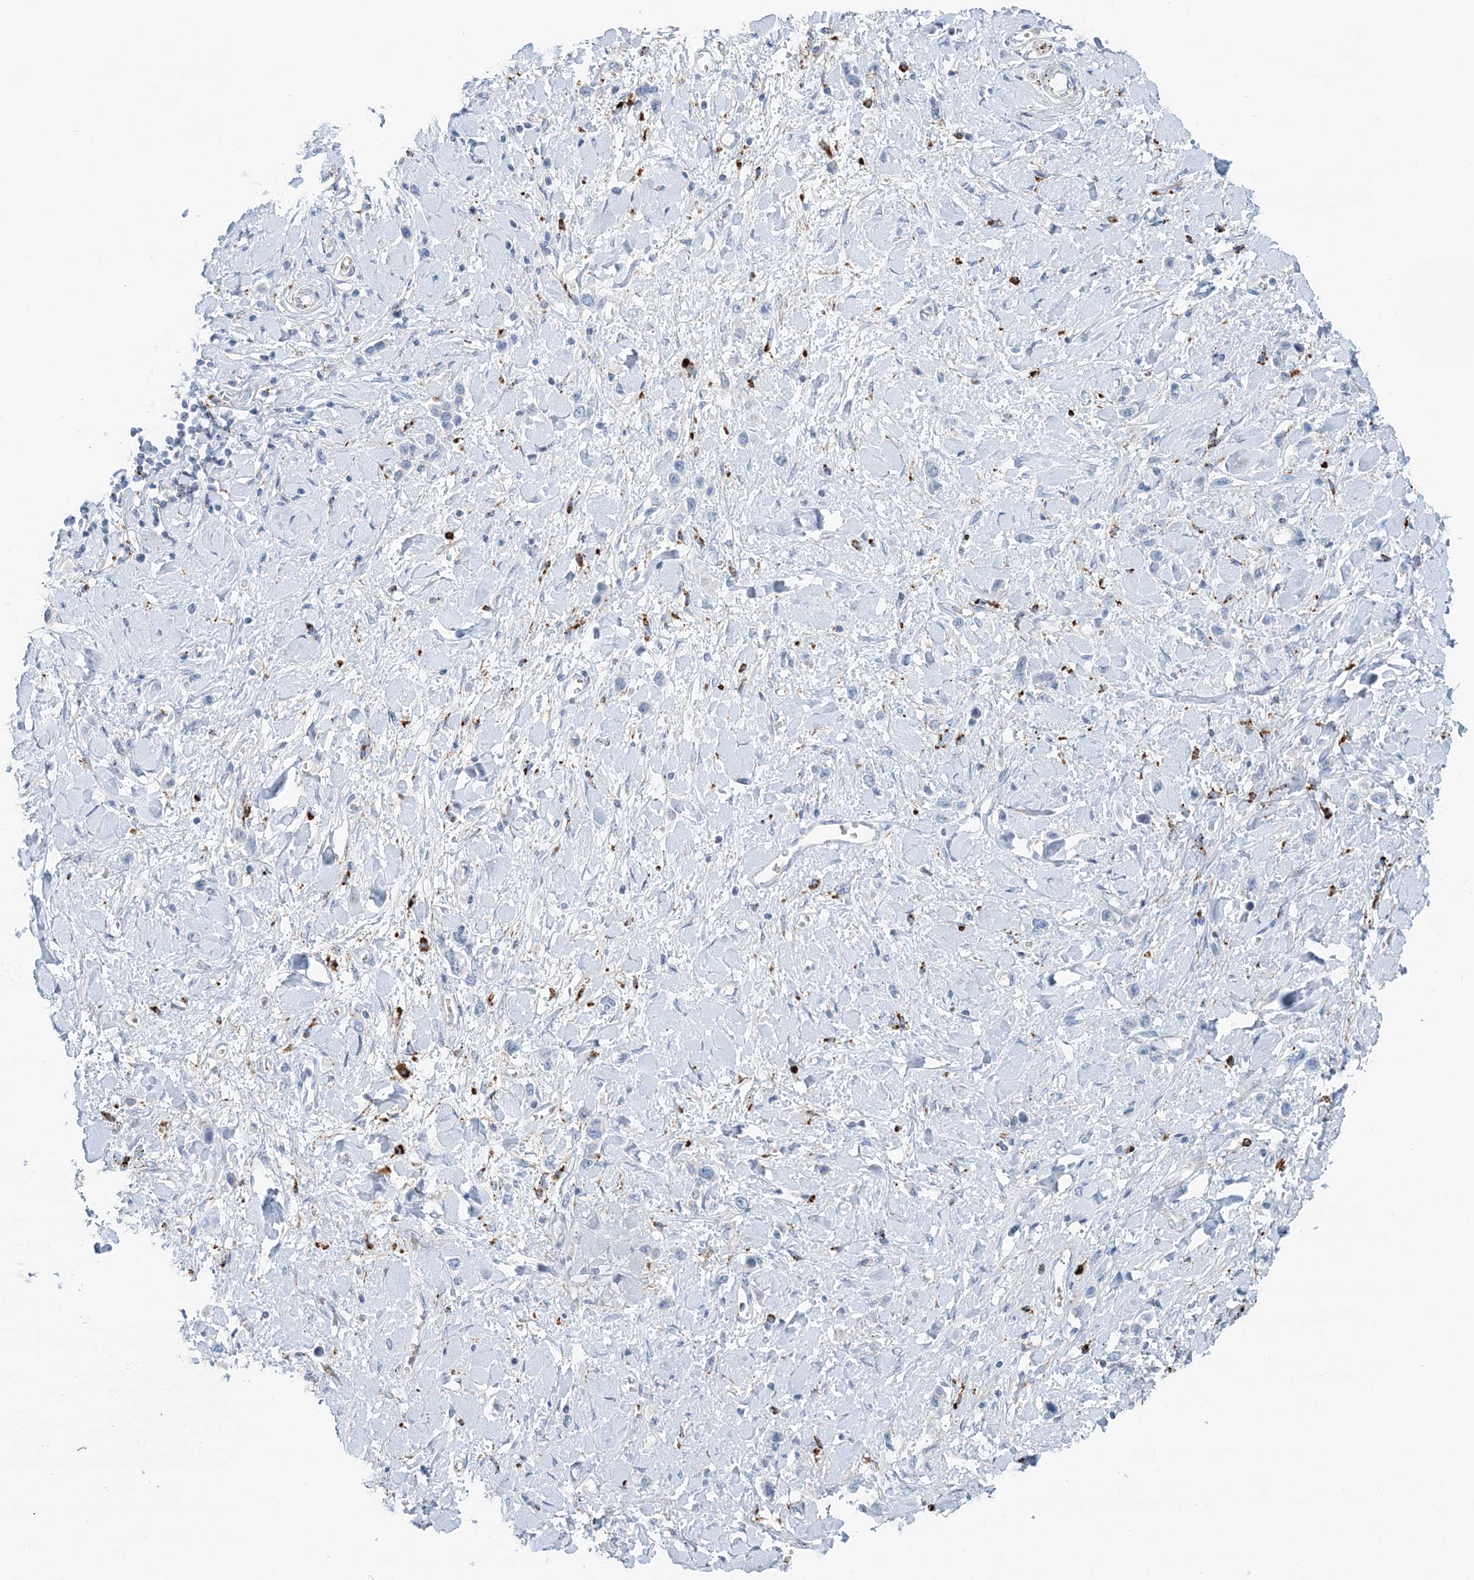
{"staining": {"intensity": "negative", "quantity": "none", "location": "none"}, "tissue": "stomach cancer", "cell_type": "Tumor cells", "image_type": "cancer", "snomed": [{"axis": "morphology", "description": "Normal tissue, NOS"}, {"axis": "morphology", "description": "Adenocarcinoma, NOS"}, {"axis": "topography", "description": "Stomach, upper"}, {"axis": "topography", "description": "Stomach"}], "caption": "Immunohistochemical staining of stomach cancer displays no significant expression in tumor cells.", "gene": "TPP1", "patient": {"sex": "female", "age": 65}}